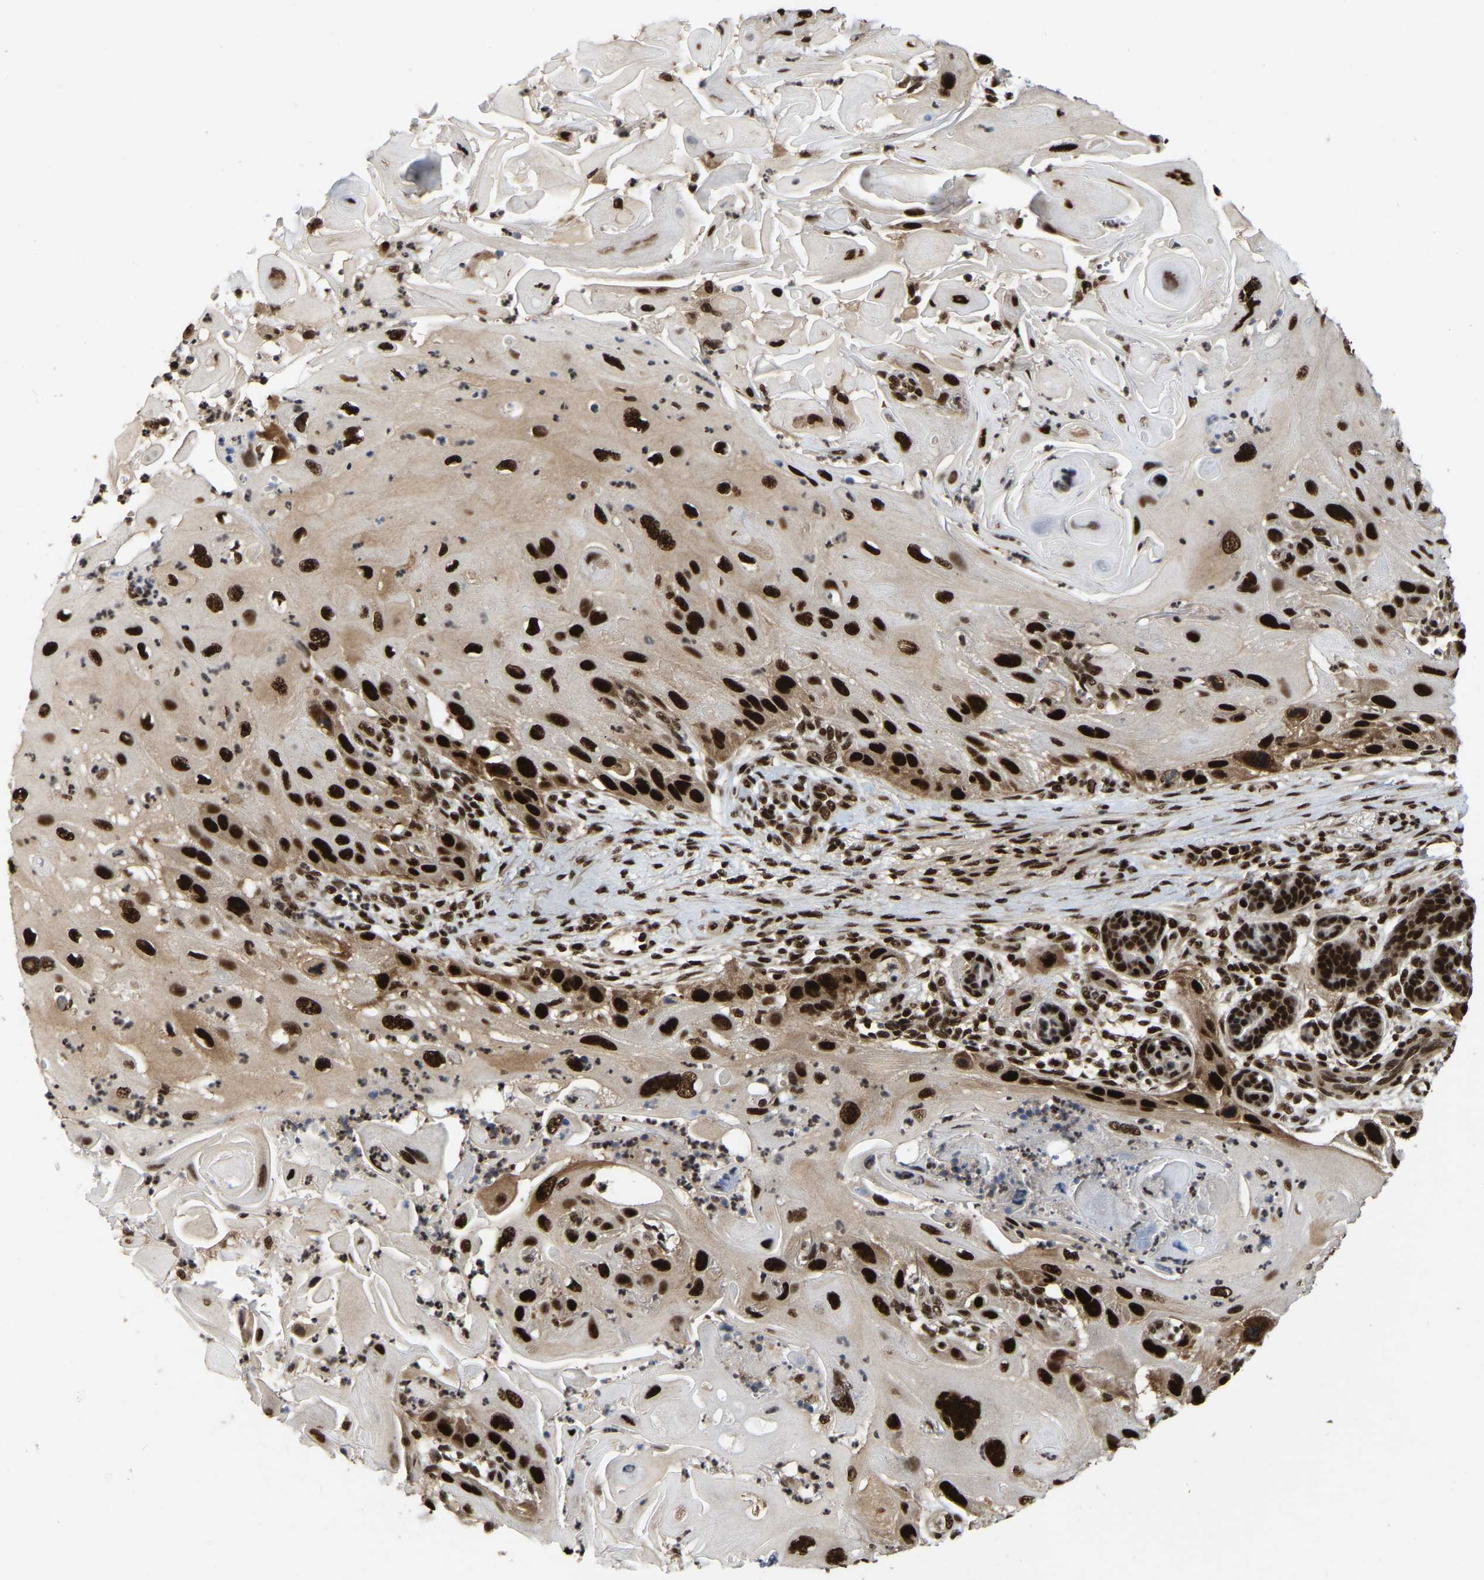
{"staining": {"intensity": "strong", "quantity": ">75%", "location": "nuclear"}, "tissue": "skin cancer", "cell_type": "Tumor cells", "image_type": "cancer", "snomed": [{"axis": "morphology", "description": "Squamous cell carcinoma, NOS"}, {"axis": "topography", "description": "Skin"}], "caption": "An immunohistochemistry (IHC) image of neoplastic tissue is shown. Protein staining in brown labels strong nuclear positivity in skin squamous cell carcinoma within tumor cells.", "gene": "TBL1XR1", "patient": {"sex": "female", "age": 77}}